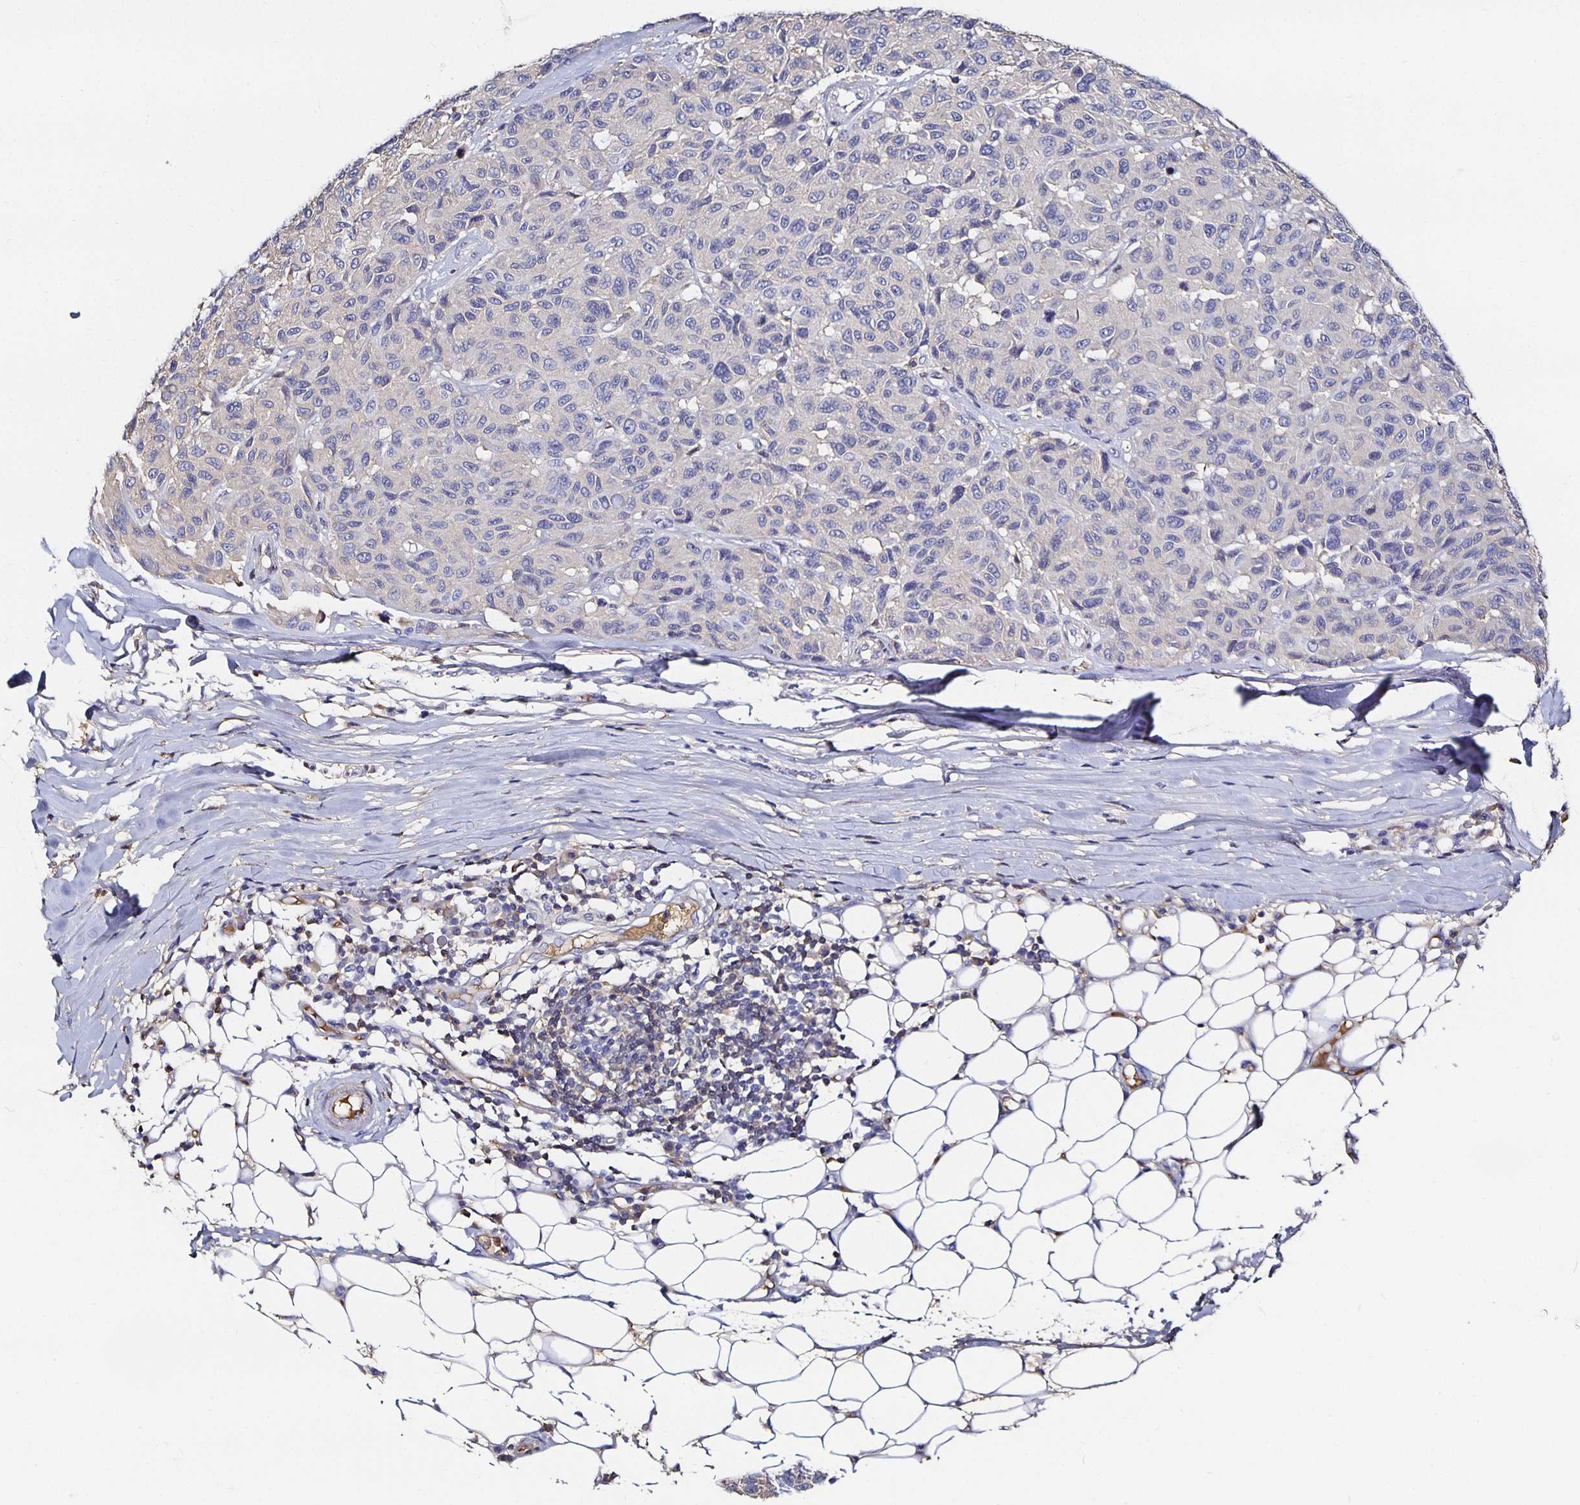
{"staining": {"intensity": "negative", "quantity": "none", "location": "none"}, "tissue": "melanoma", "cell_type": "Tumor cells", "image_type": "cancer", "snomed": [{"axis": "morphology", "description": "Malignant melanoma, NOS"}, {"axis": "topography", "description": "Skin"}], "caption": "A histopathology image of malignant melanoma stained for a protein displays no brown staining in tumor cells.", "gene": "TTR", "patient": {"sex": "female", "age": 66}}